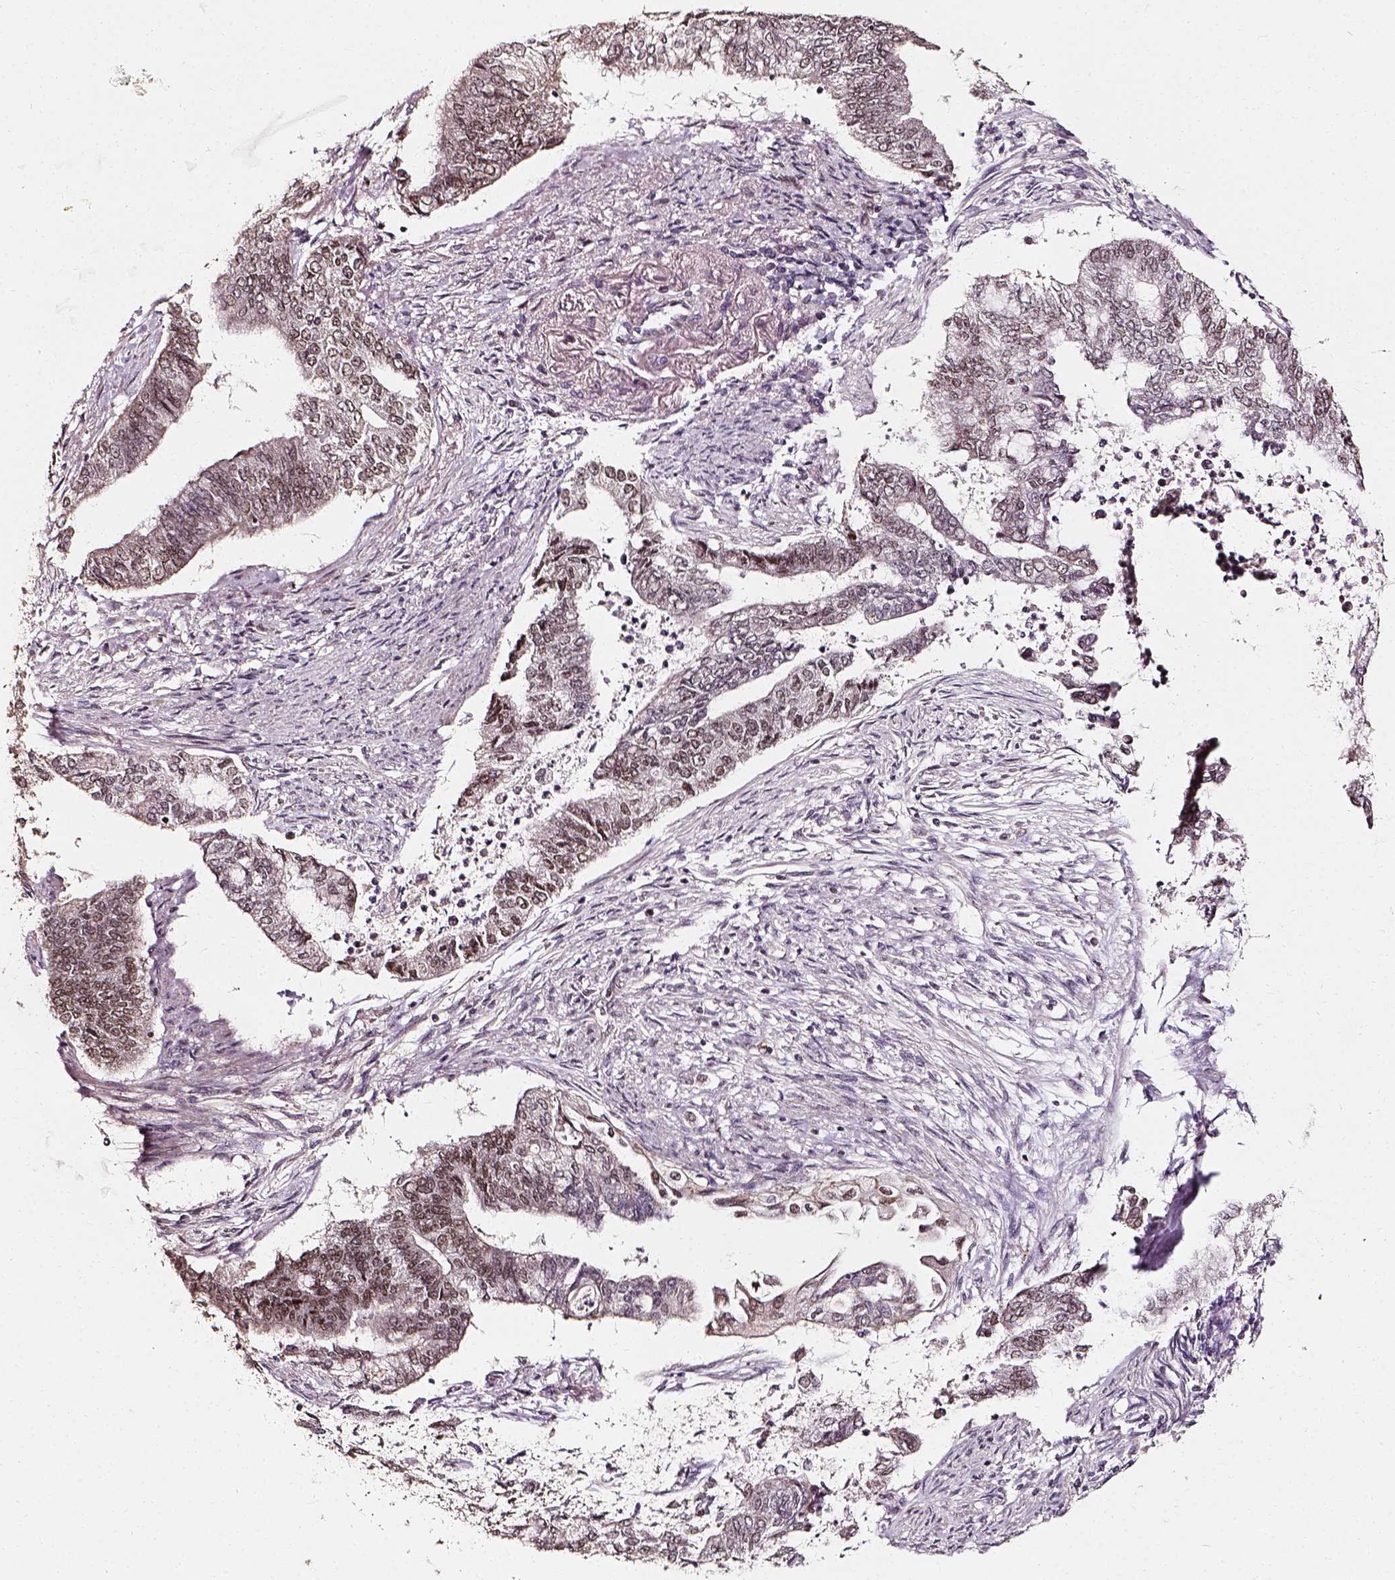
{"staining": {"intensity": "weak", "quantity": ">75%", "location": "nuclear"}, "tissue": "endometrial cancer", "cell_type": "Tumor cells", "image_type": "cancer", "snomed": [{"axis": "morphology", "description": "Adenocarcinoma, NOS"}, {"axis": "topography", "description": "Endometrium"}], "caption": "Tumor cells show weak nuclear staining in about >75% of cells in endometrial adenocarcinoma.", "gene": "NACC1", "patient": {"sex": "female", "age": 65}}